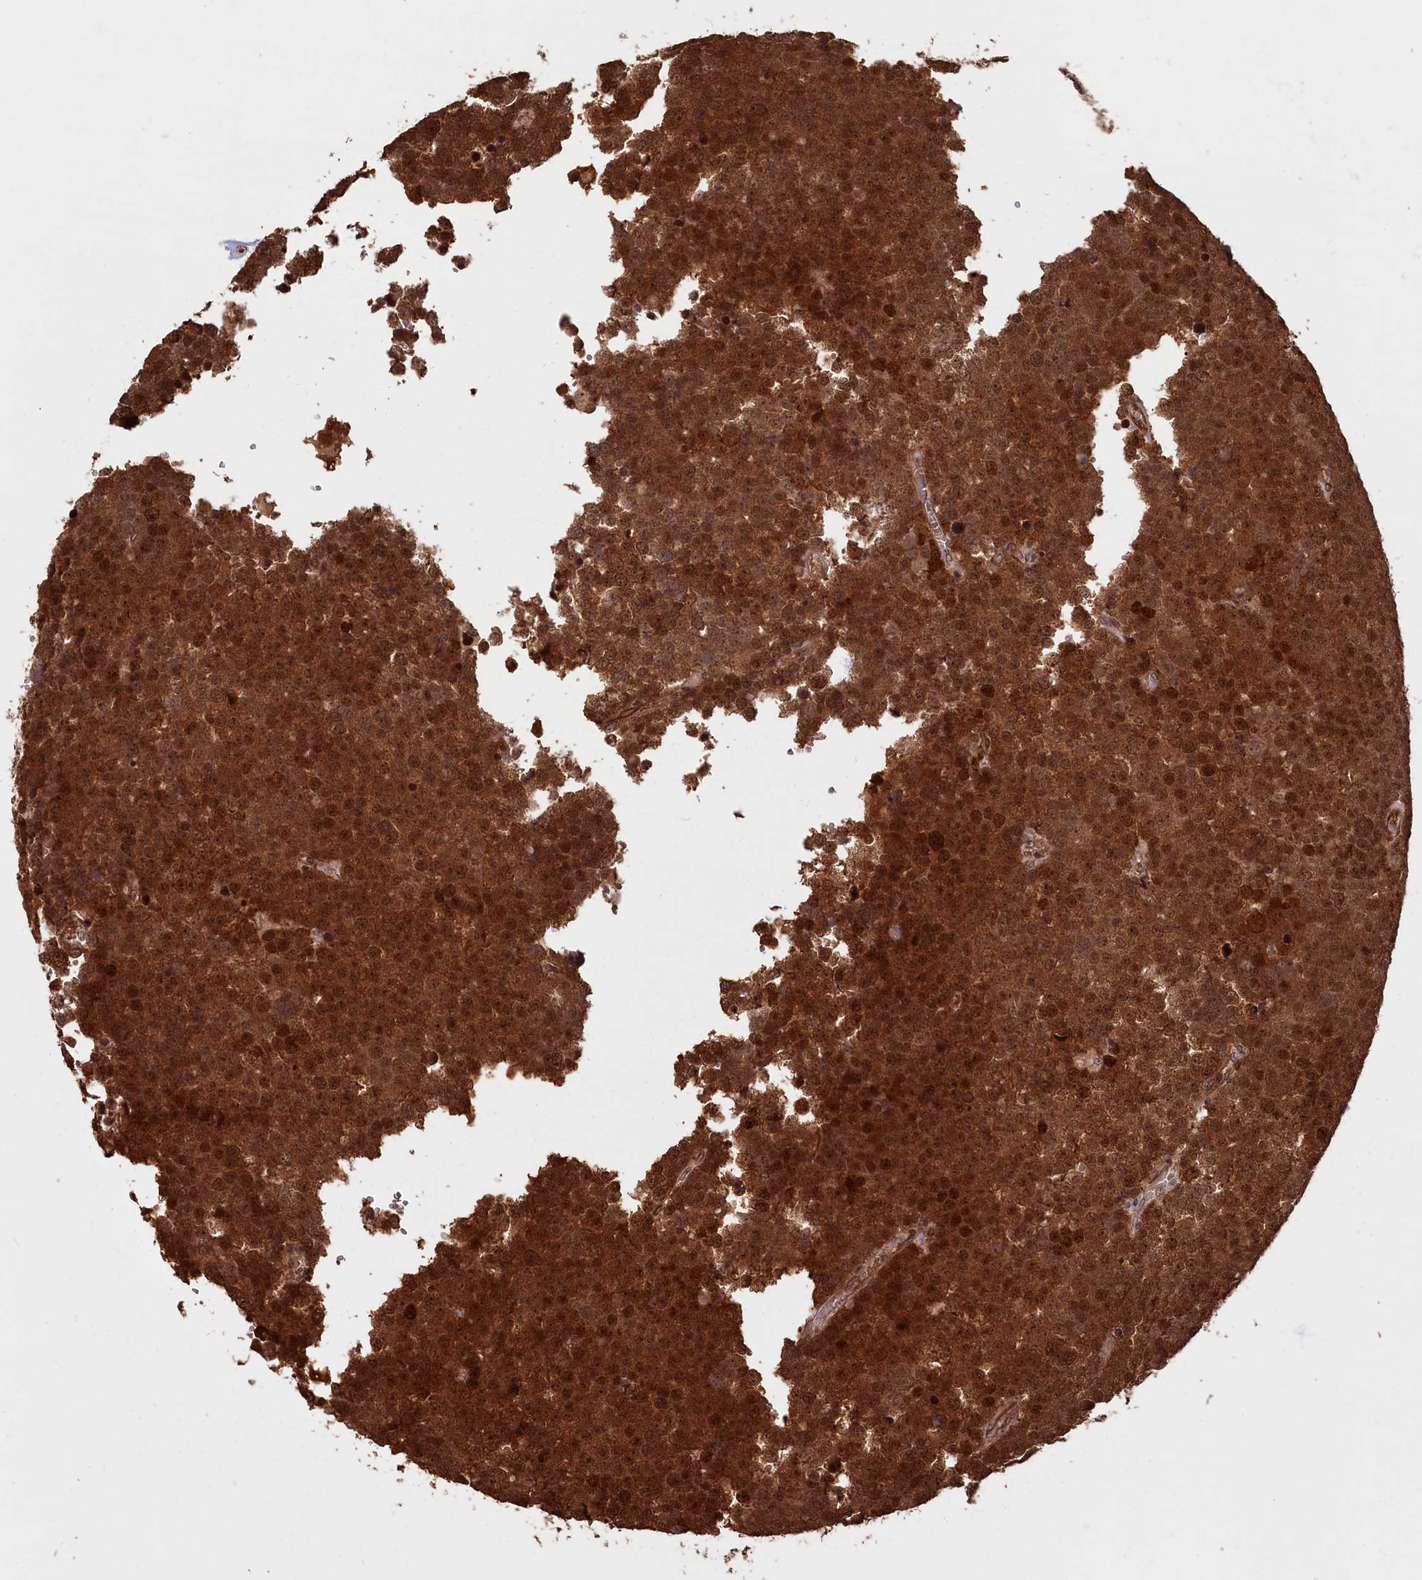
{"staining": {"intensity": "strong", "quantity": ">75%", "location": "cytoplasmic/membranous,nuclear"}, "tissue": "testis cancer", "cell_type": "Tumor cells", "image_type": "cancer", "snomed": [{"axis": "morphology", "description": "Seminoma, NOS"}, {"axis": "topography", "description": "Testis"}], "caption": "Human testis seminoma stained with a protein marker demonstrates strong staining in tumor cells.", "gene": "HIF3A", "patient": {"sex": "male", "age": 71}}